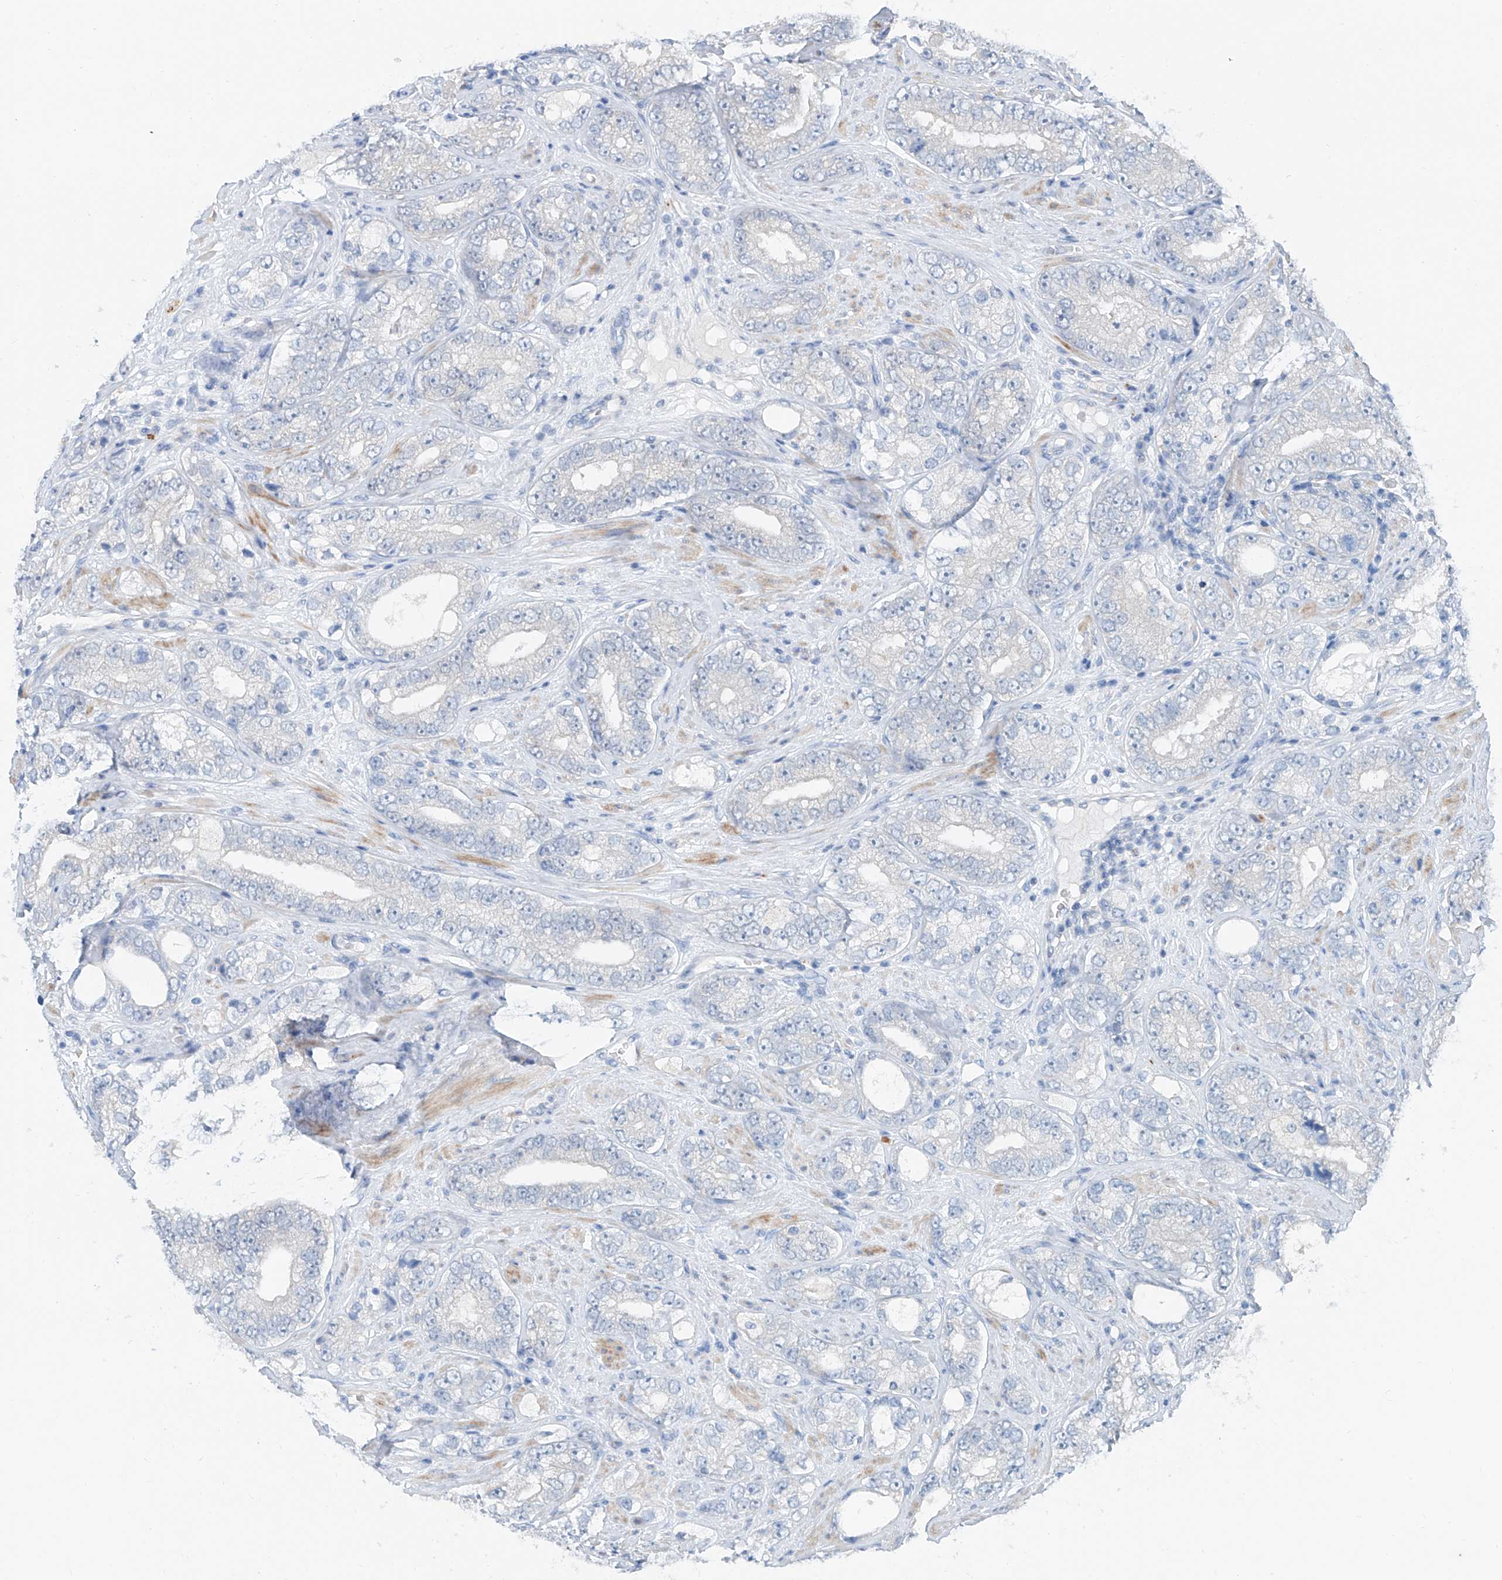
{"staining": {"intensity": "negative", "quantity": "none", "location": "none"}, "tissue": "prostate cancer", "cell_type": "Tumor cells", "image_type": "cancer", "snomed": [{"axis": "morphology", "description": "Adenocarcinoma, High grade"}, {"axis": "topography", "description": "Prostate"}], "caption": "High power microscopy micrograph of an immunohistochemistry (IHC) micrograph of prostate adenocarcinoma (high-grade), revealing no significant staining in tumor cells.", "gene": "ANKRD34A", "patient": {"sex": "male", "age": 56}}